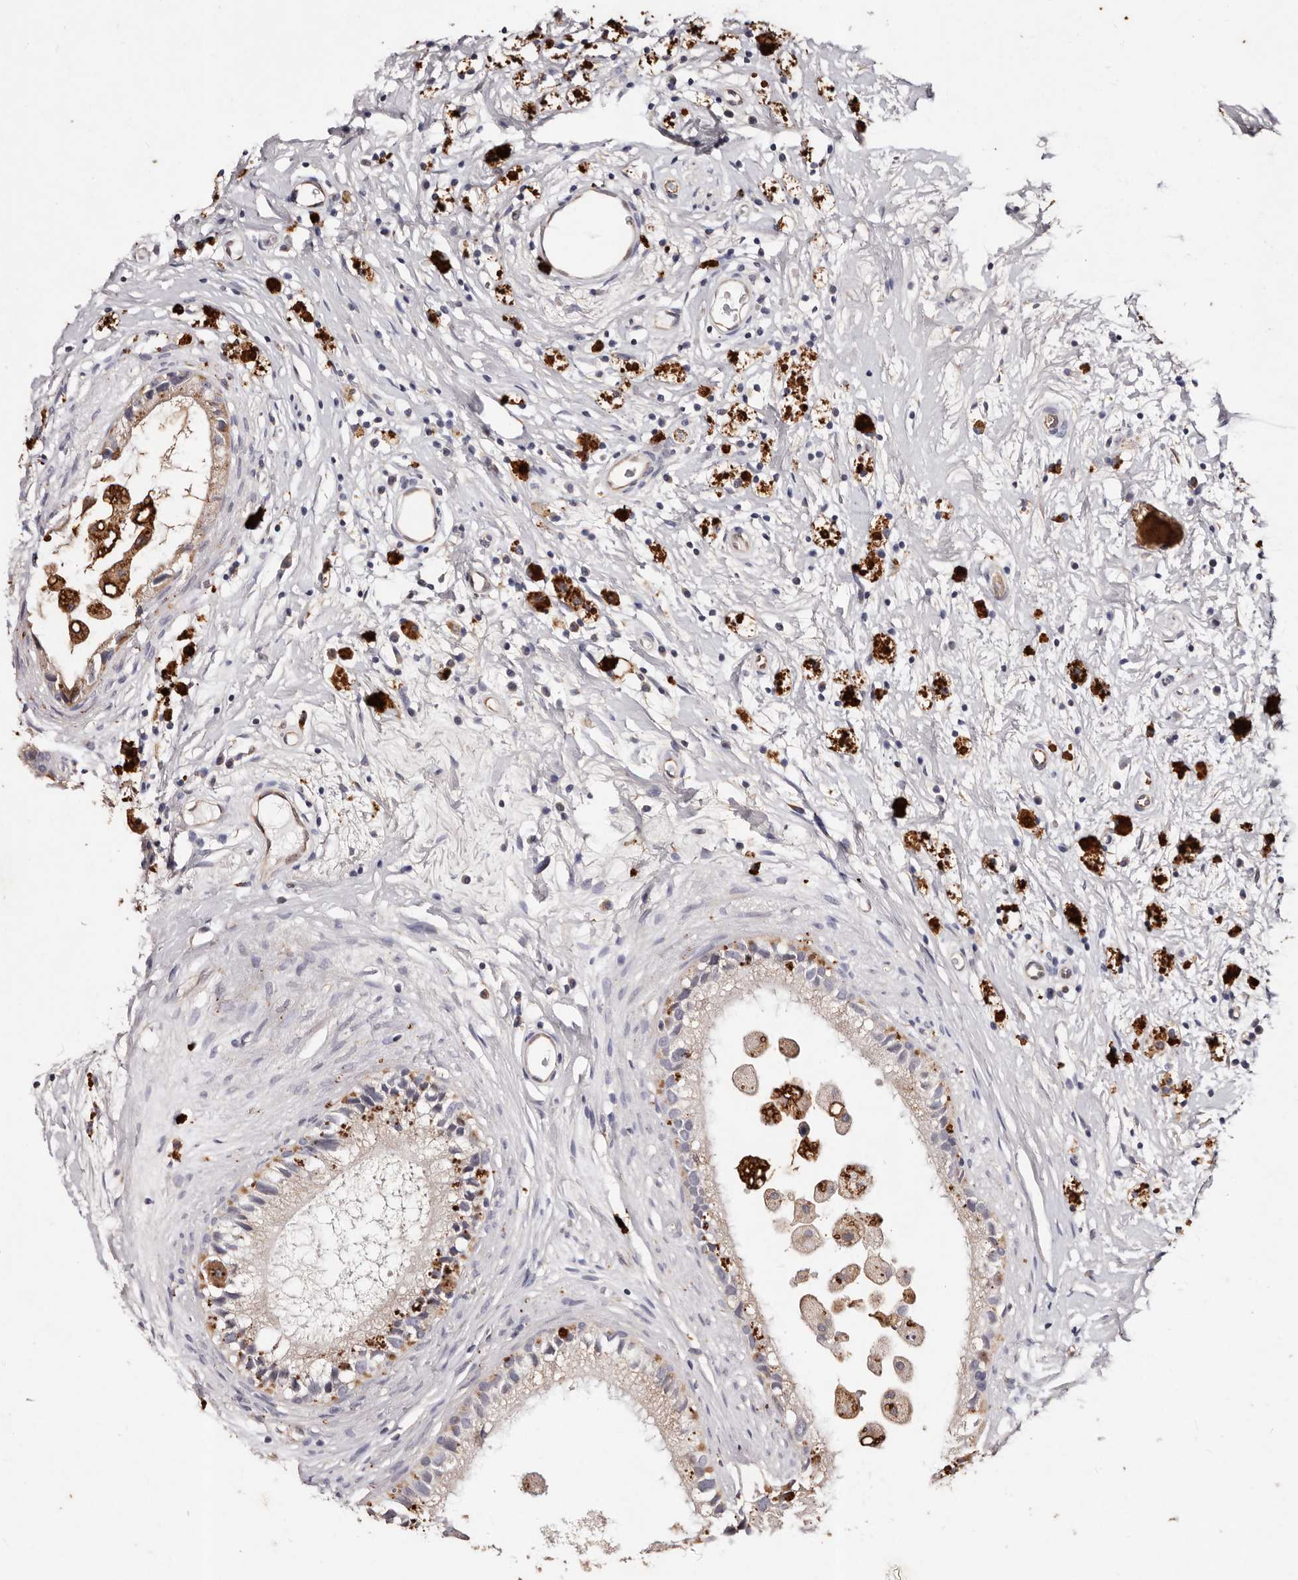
{"staining": {"intensity": "moderate", "quantity": "25%-75%", "location": "cytoplasmic/membranous"}, "tissue": "epididymis", "cell_type": "Glandular cells", "image_type": "normal", "snomed": [{"axis": "morphology", "description": "Normal tissue, NOS"}, {"axis": "topography", "description": "Epididymis"}], "caption": "Protein positivity by IHC reveals moderate cytoplasmic/membranous positivity in approximately 25%-75% of glandular cells in unremarkable epididymis.", "gene": "THBS3", "patient": {"sex": "male", "age": 80}}